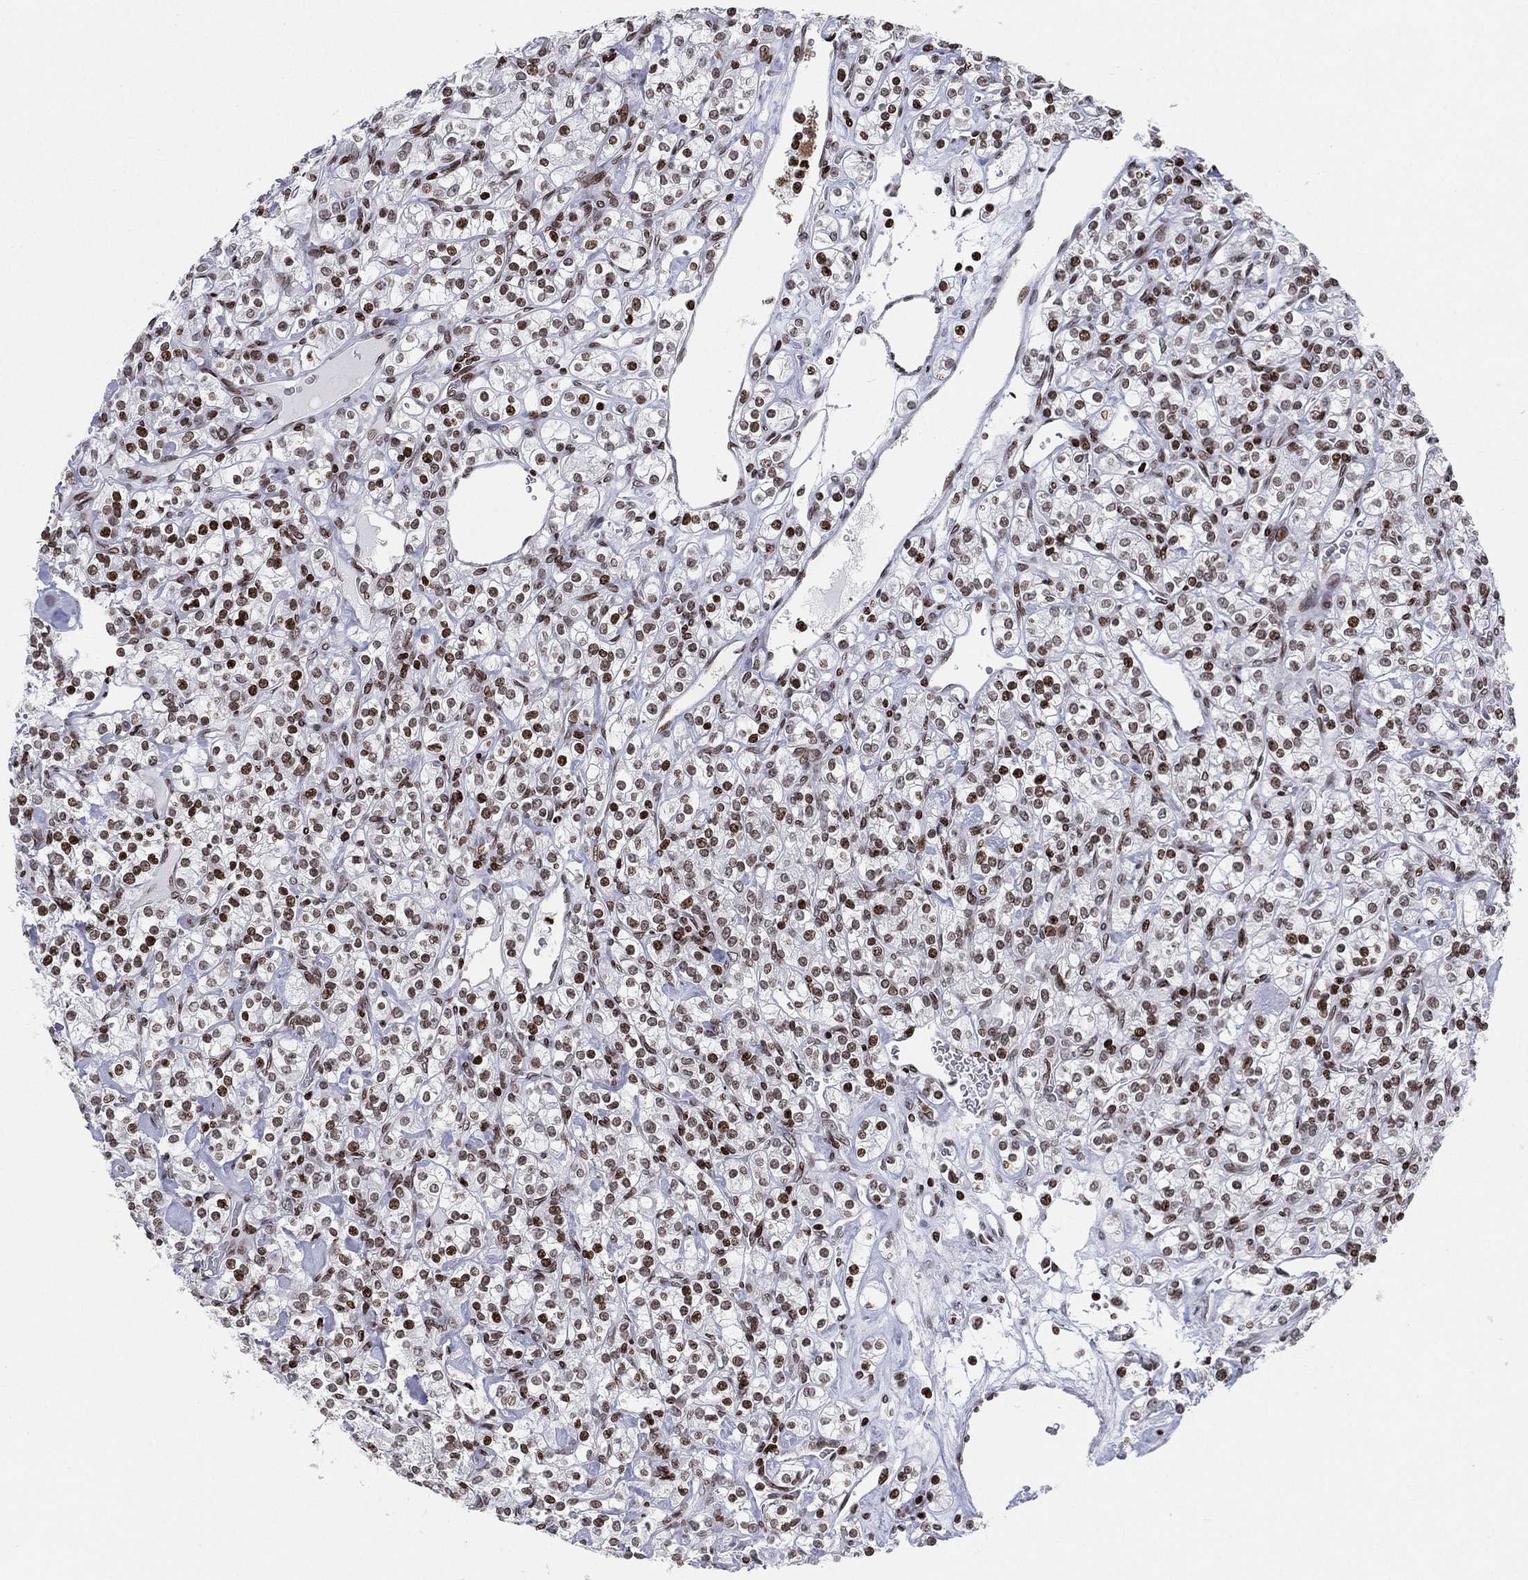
{"staining": {"intensity": "moderate", "quantity": "25%-75%", "location": "nuclear"}, "tissue": "renal cancer", "cell_type": "Tumor cells", "image_type": "cancer", "snomed": [{"axis": "morphology", "description": "Adenocarcinoma, NOS"}, {"axis": "topography", "description": "Kidney"}], "caption": "IHC histopathology image of renal cancer (adenocarcinoma) stained for a protein (brown), which demonstrates medium levels of moderate nuclear positivity in approximately 25%-75% of tumor cells.", "gene": "MFSD14A", "patient": {"sex": "male", "age": 77}}